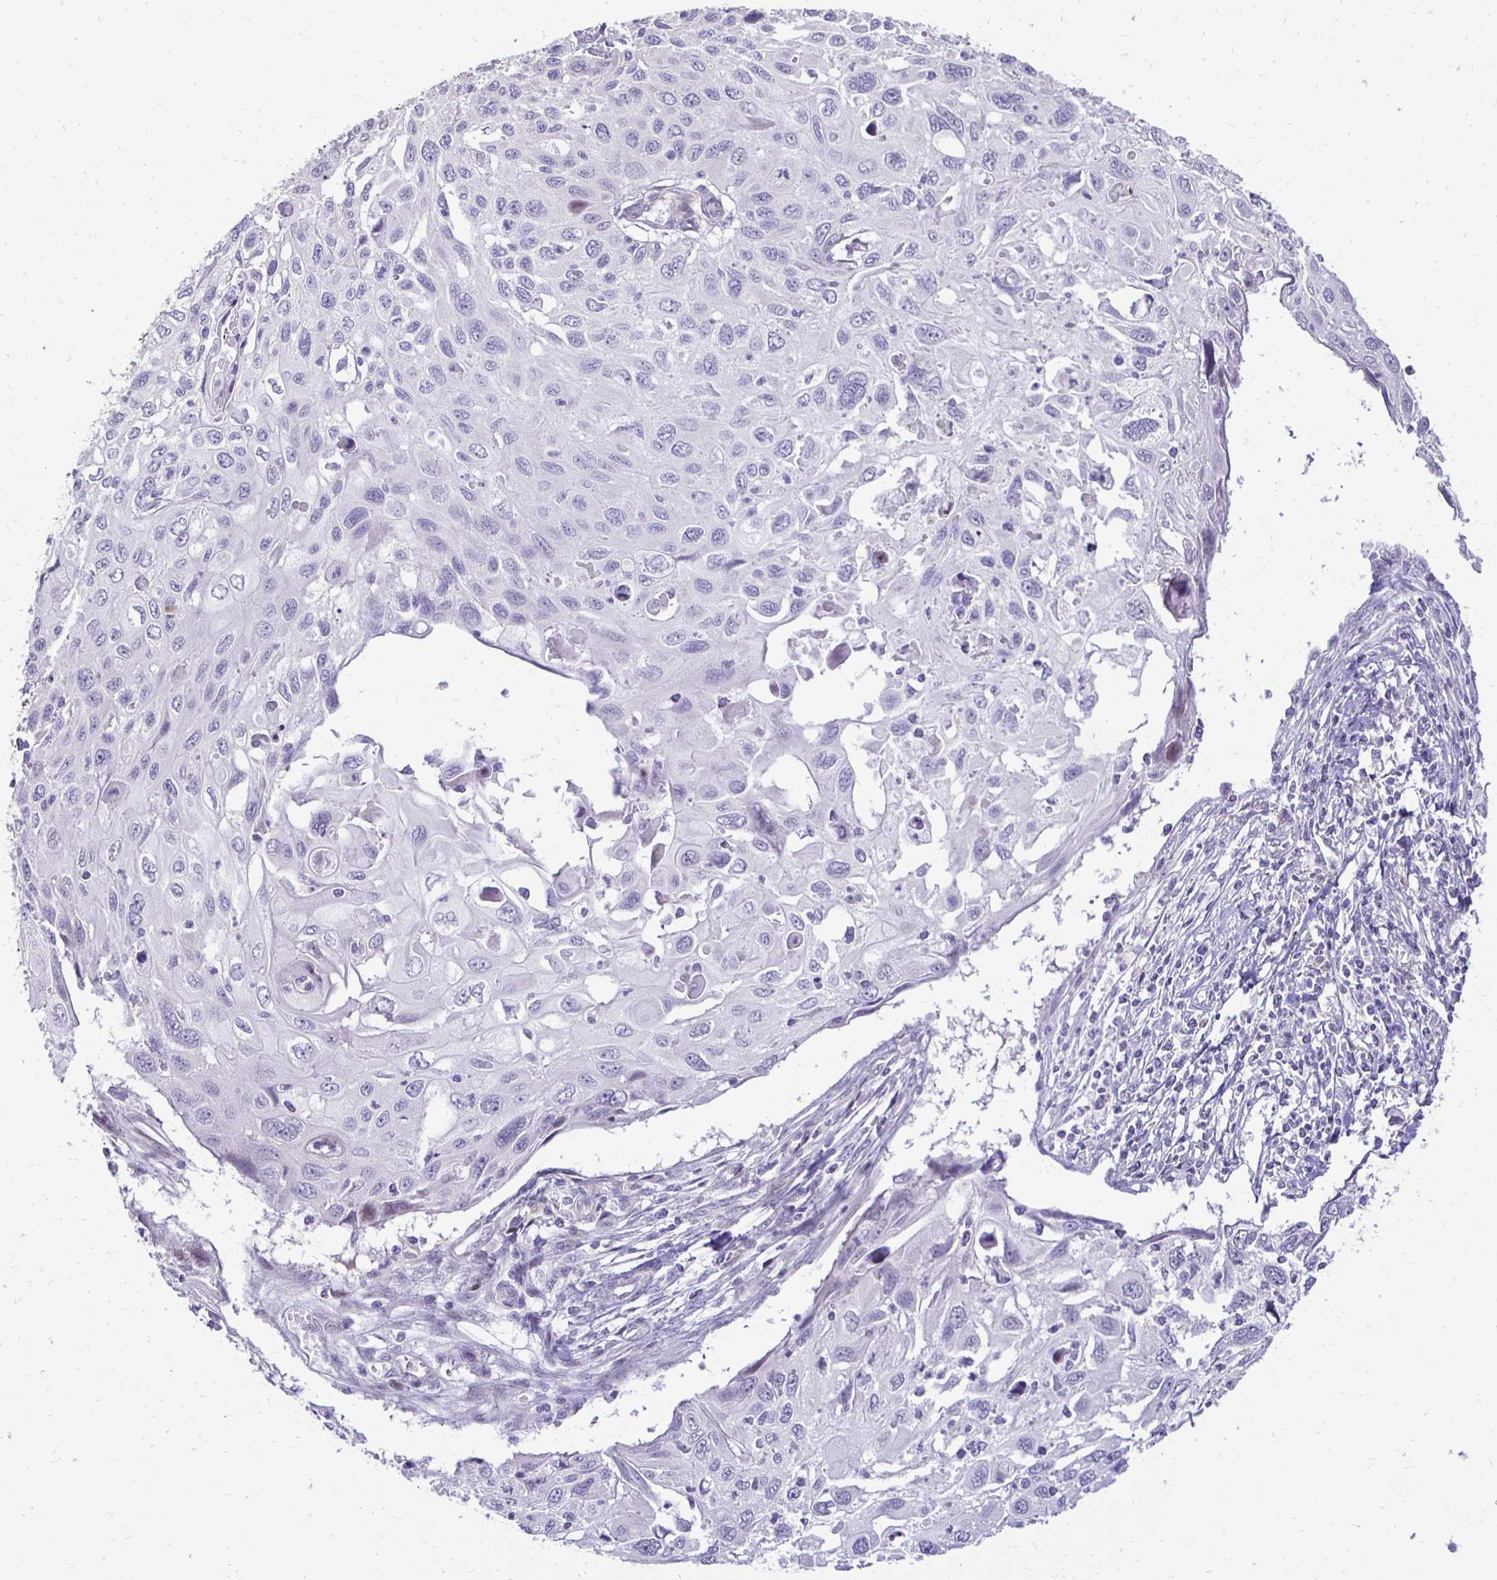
{"staining": {"intensity": "negative", "quantity": "none", "location": "none"}, "tissue": "cervical cancer", "cell_type": "Tumor cells", "image_type": "cancer", "snomed": [{"axis": "morphology", "description": "Squamous cell carcinoma, NOS"}, {"axis": "topography", "description": "Cervix"}], "caption": "IHC micrograph of neoplastic tissue: cervical cancer (squamous cell carcinoma) stained with DAB reveals no significant protein positivity in tumor cells.", "gene": "GAS2", "patient": {"sex": "female", "age": 70}}